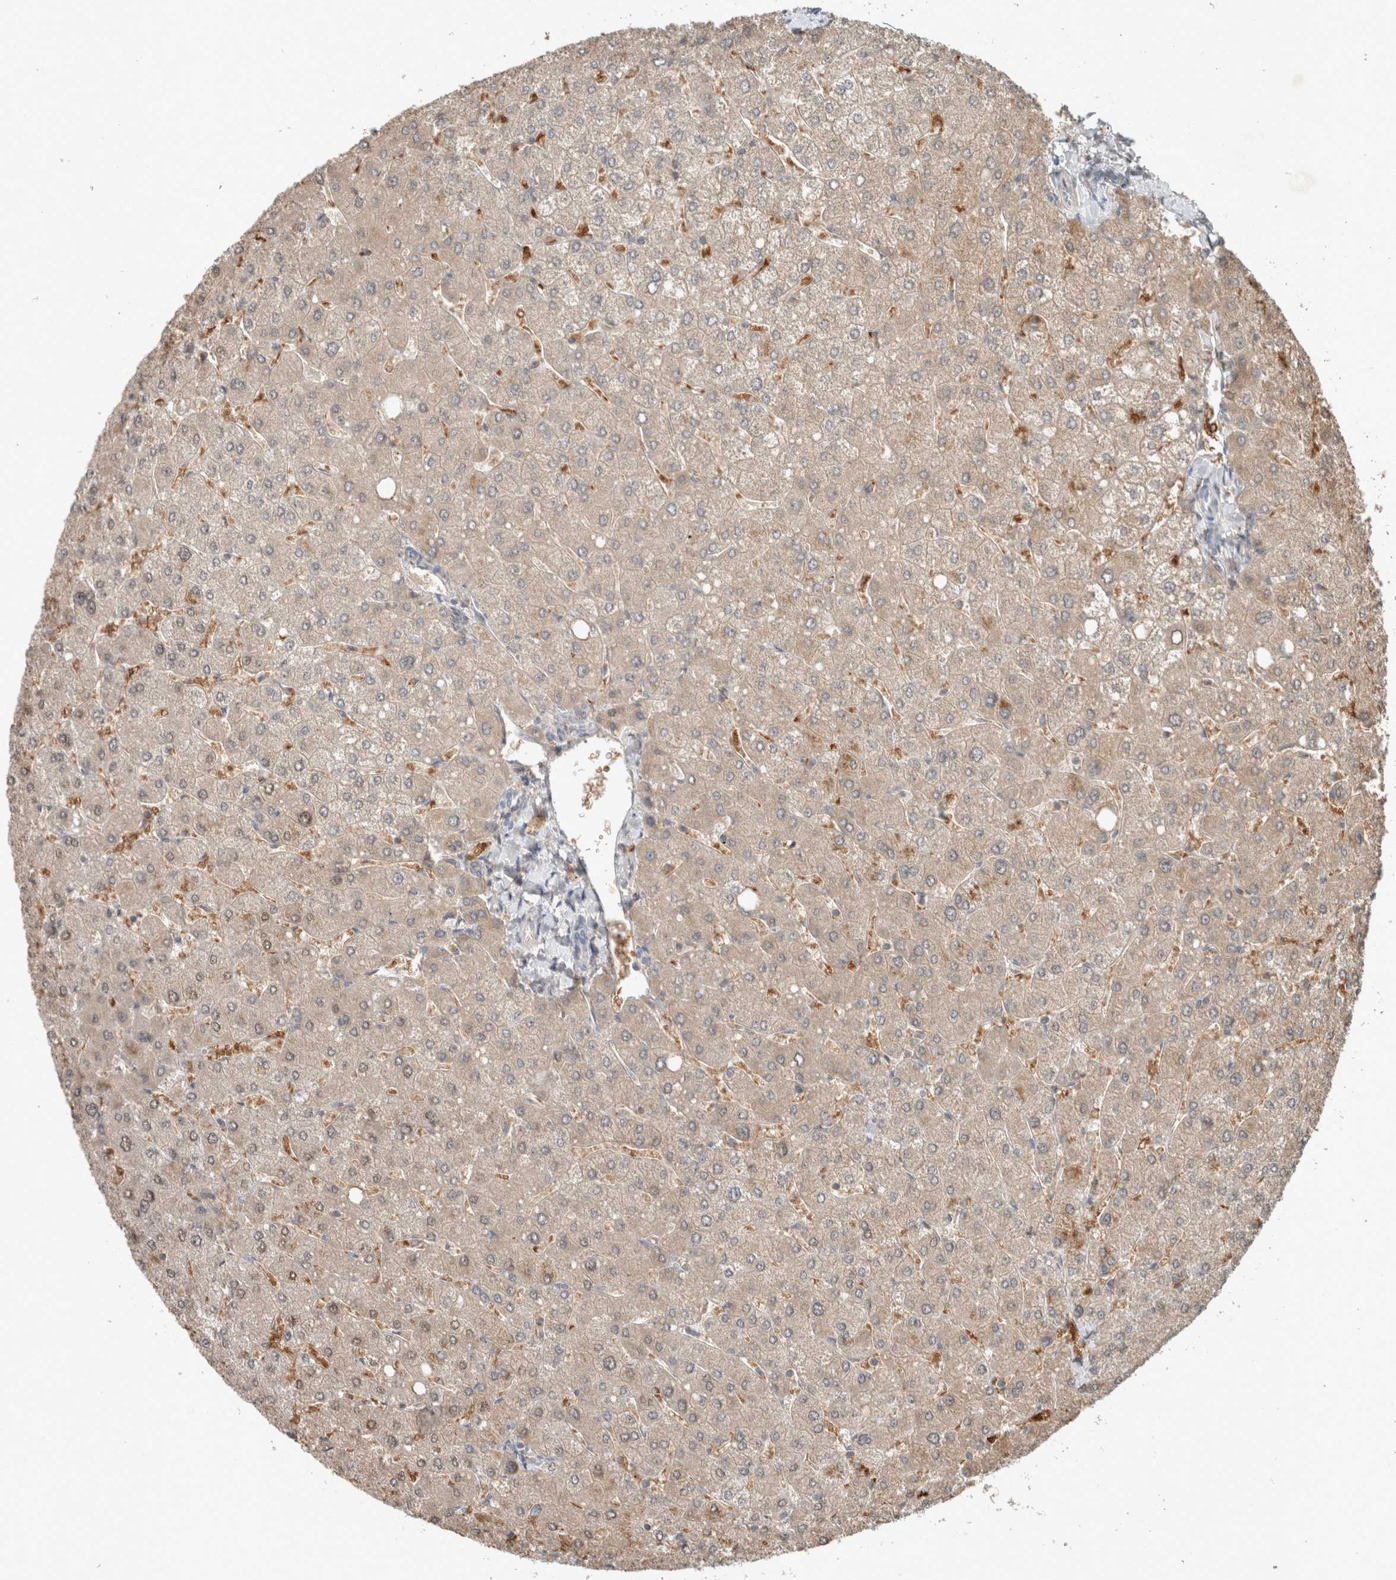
{"staining": {"intensity": "weak", "quantity": "25%-75%", "location": "cytoplasmic/membranous"}, "tissue": "liver", "cell_type": "Cholangiocytes", "image_type": "normal", "snomed": [{"axis": "morphology", "description": "Normal tissue, NOS"}, {"axis": "topography", "description": "Liver"}], "caption": "Cholangiocytes reveal weak cytoplasmic/membranous staining in about 25%-75% of cells in benign liver.", "gene": "TRIT1", "patient": {"sex": "male", "age": 55}}